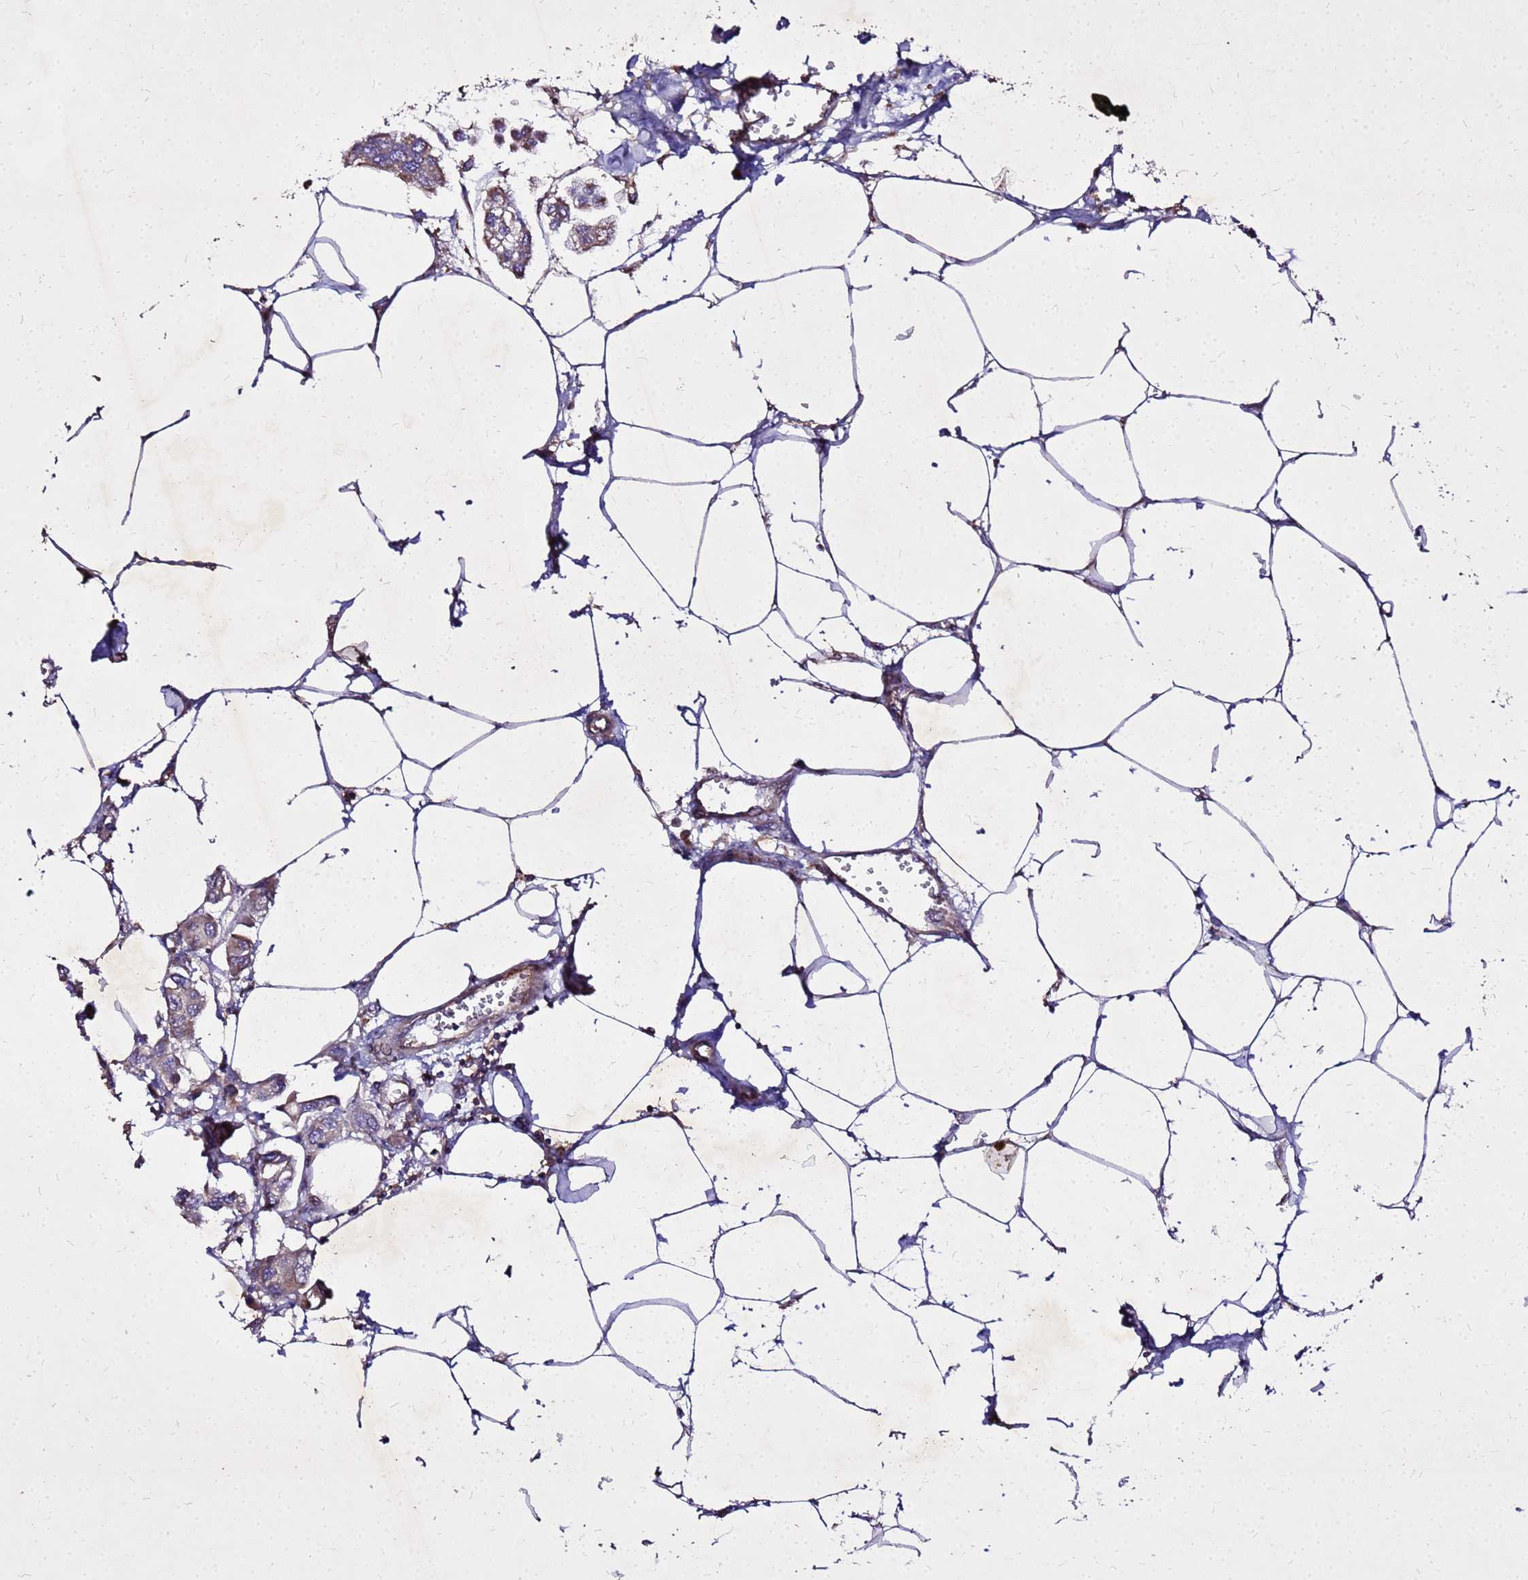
{"staining": {"intensity": "weak", "quantity": "25%-75%", "location": "cytoplasmic/membranous"}, "tissue": "urothelial cancer", "cell_type": "Tumor cells", "image_type": "cancer", "snomed": [{"axis": "morphology", "description": "Urothelial carcinoma, High grade"}, {"axis": "topography", "description": "Urinary bladder"}], "caption": "Human urothelial cancer stained for a protein (brown) reveals weak cytoplasmic/membranous positive expression in about 25%-75% of tumor cells.", "gene": "COX14", "patient": {"sex": "male", "age": 67}}